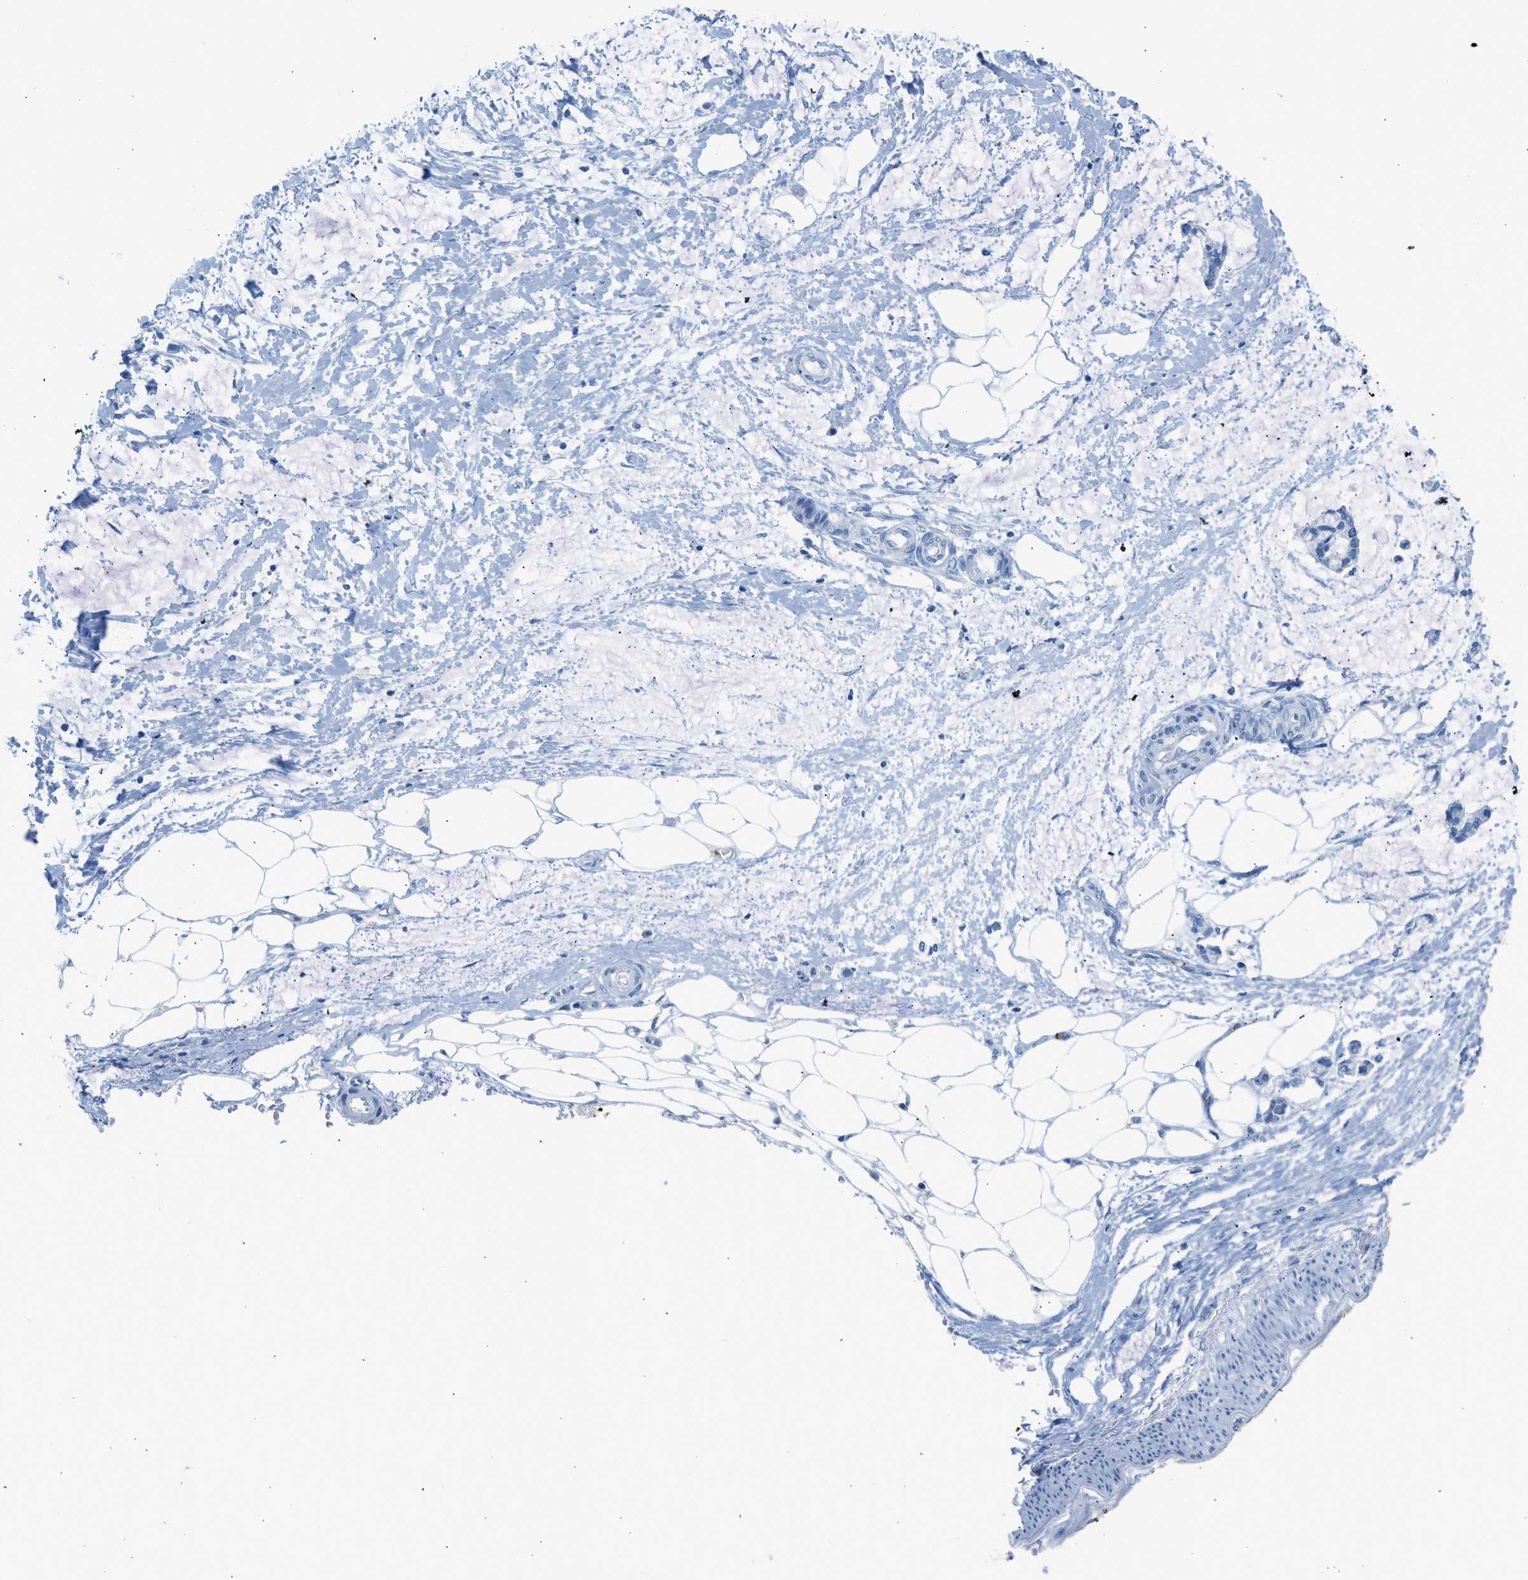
{"staining": {"intensity": "negative", "quantity": "none", "location": "none"}, "tissue": "adipose tissue", "cell_type": "Adipocytes", "image_type": "normal", "snomed": [{"axis": "morphology", "description": "Normal tissue, NOS"}, {"axis": "morphology", "description": "Adenocarcinoma, NOS"}, {"axis": "topography", "description": "Colon"}, {"axis": "topography", "description": "Peripheral nerve tissue"}], "caption": "Histopathology image shows no significant protein expression in adipocytes of unremarkable adipose tissue. (DAB IHC with hematoxylin counter stain).", "gene": "FAIM2", "patient": {"sex": "male", "age": 14}}